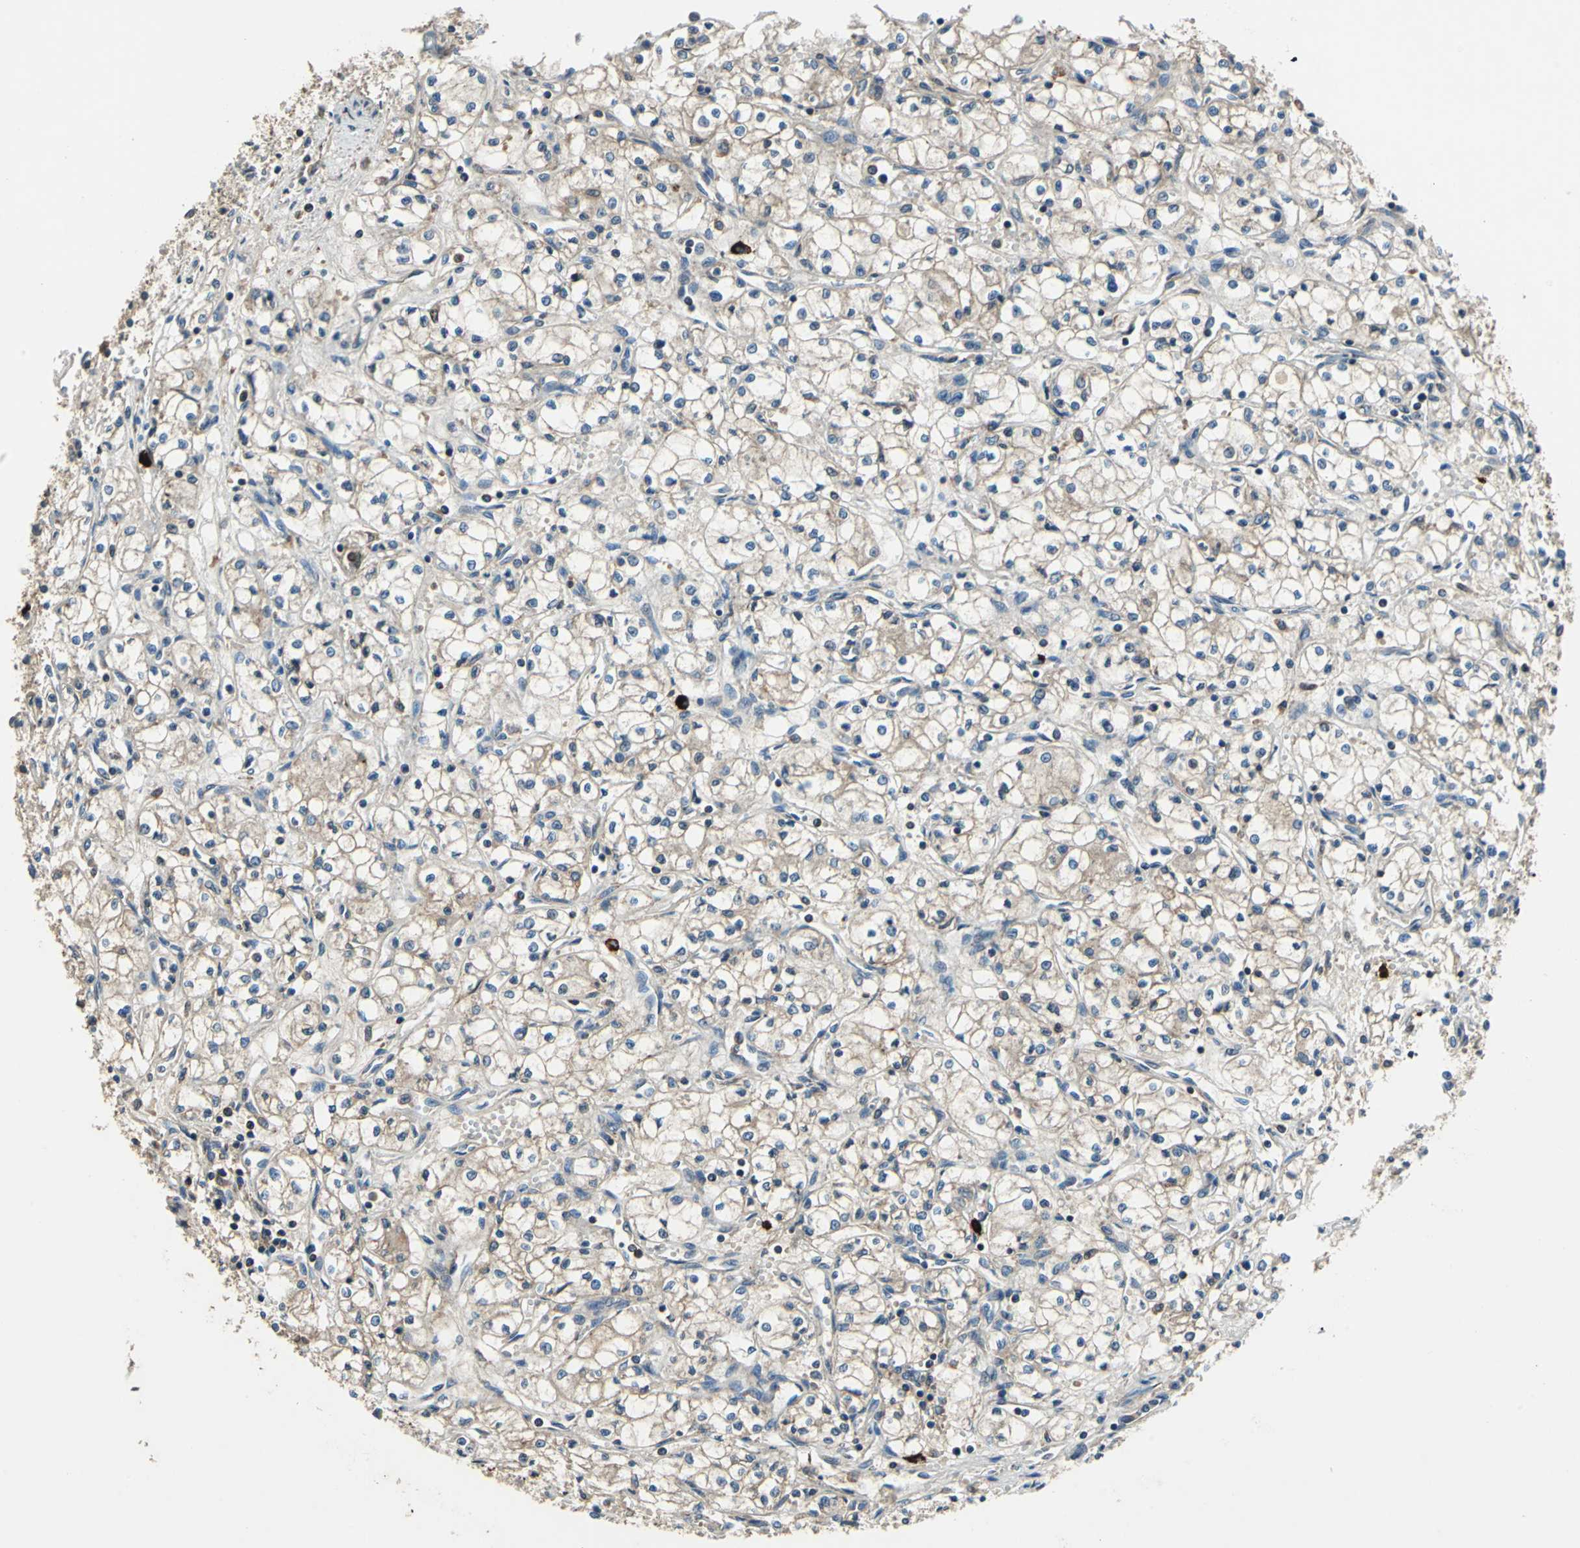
{"staining": {"intensity": "weak", "quantity": "25%-75%", "location": "cytoplasmic/membranous"}, "tissue": "renal cancer", "cell_type": "Tumor cells", "image_type": "cancer", "snomed": [{"axis": "morphology", "description": "Normal tissue, NOS"}, {"axis": "morphology", "description": "Adenocarcinoma, NOS"}, {"axis": "topography", "description": "Kidney"}], "caption": "There is low levels of weak cytoplasmic/membranous positivity in tumor cells of adenocarcinoma (renal), as demonstrated by immunohistochemical staining (brown color).", "gene": "SLC19A2", "patient": {"sex": "male", "age": 59}}